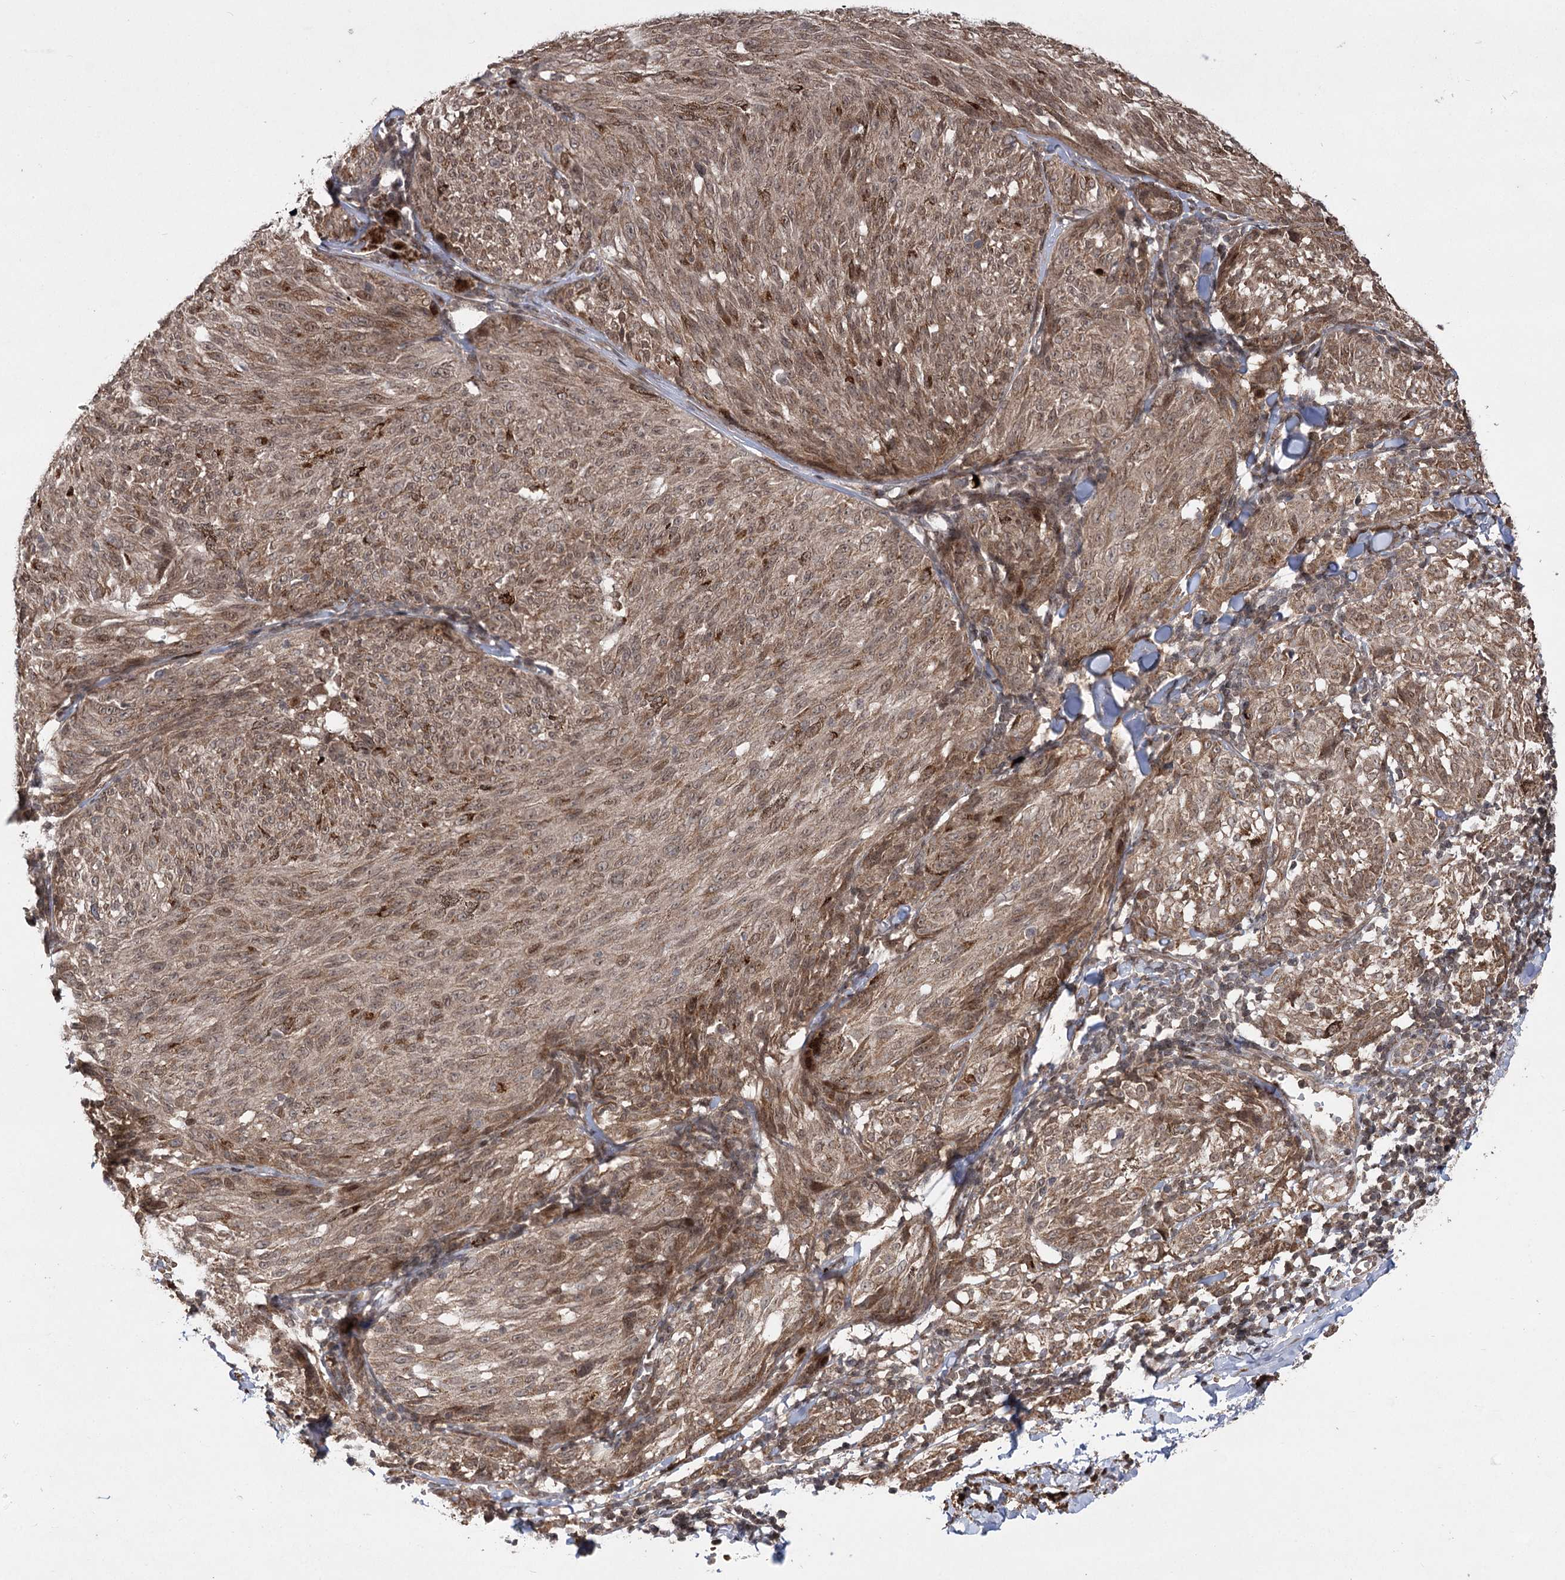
{"staining": {"intensity": "moderate", "quantity": ">75%", "location": "cytoplasmic/membranous,nuclear"}, "tissue": "melanoma", "cell_type": "Tumor cells", "image_type": "cancer", "snomed": [{"axis": "morphology", "description": "Malignant melanoma, NOS"}, {"axis": "topography", "description": "Skin"}], "caption": "Protein staining of malignant melanoma tissue displays moderate cytoplasmic/membranous and nuclear positivity in about >75% of tumor cells. The staining was performed using DAB (3,3'-diaminobenzidine) to visualize the protein expression in brown, while the nuclei were stained in blue with hematoxylin (Magnification: 20x).", "gene": "TENM2", "patient": {"sex": "female", "age": 72}}